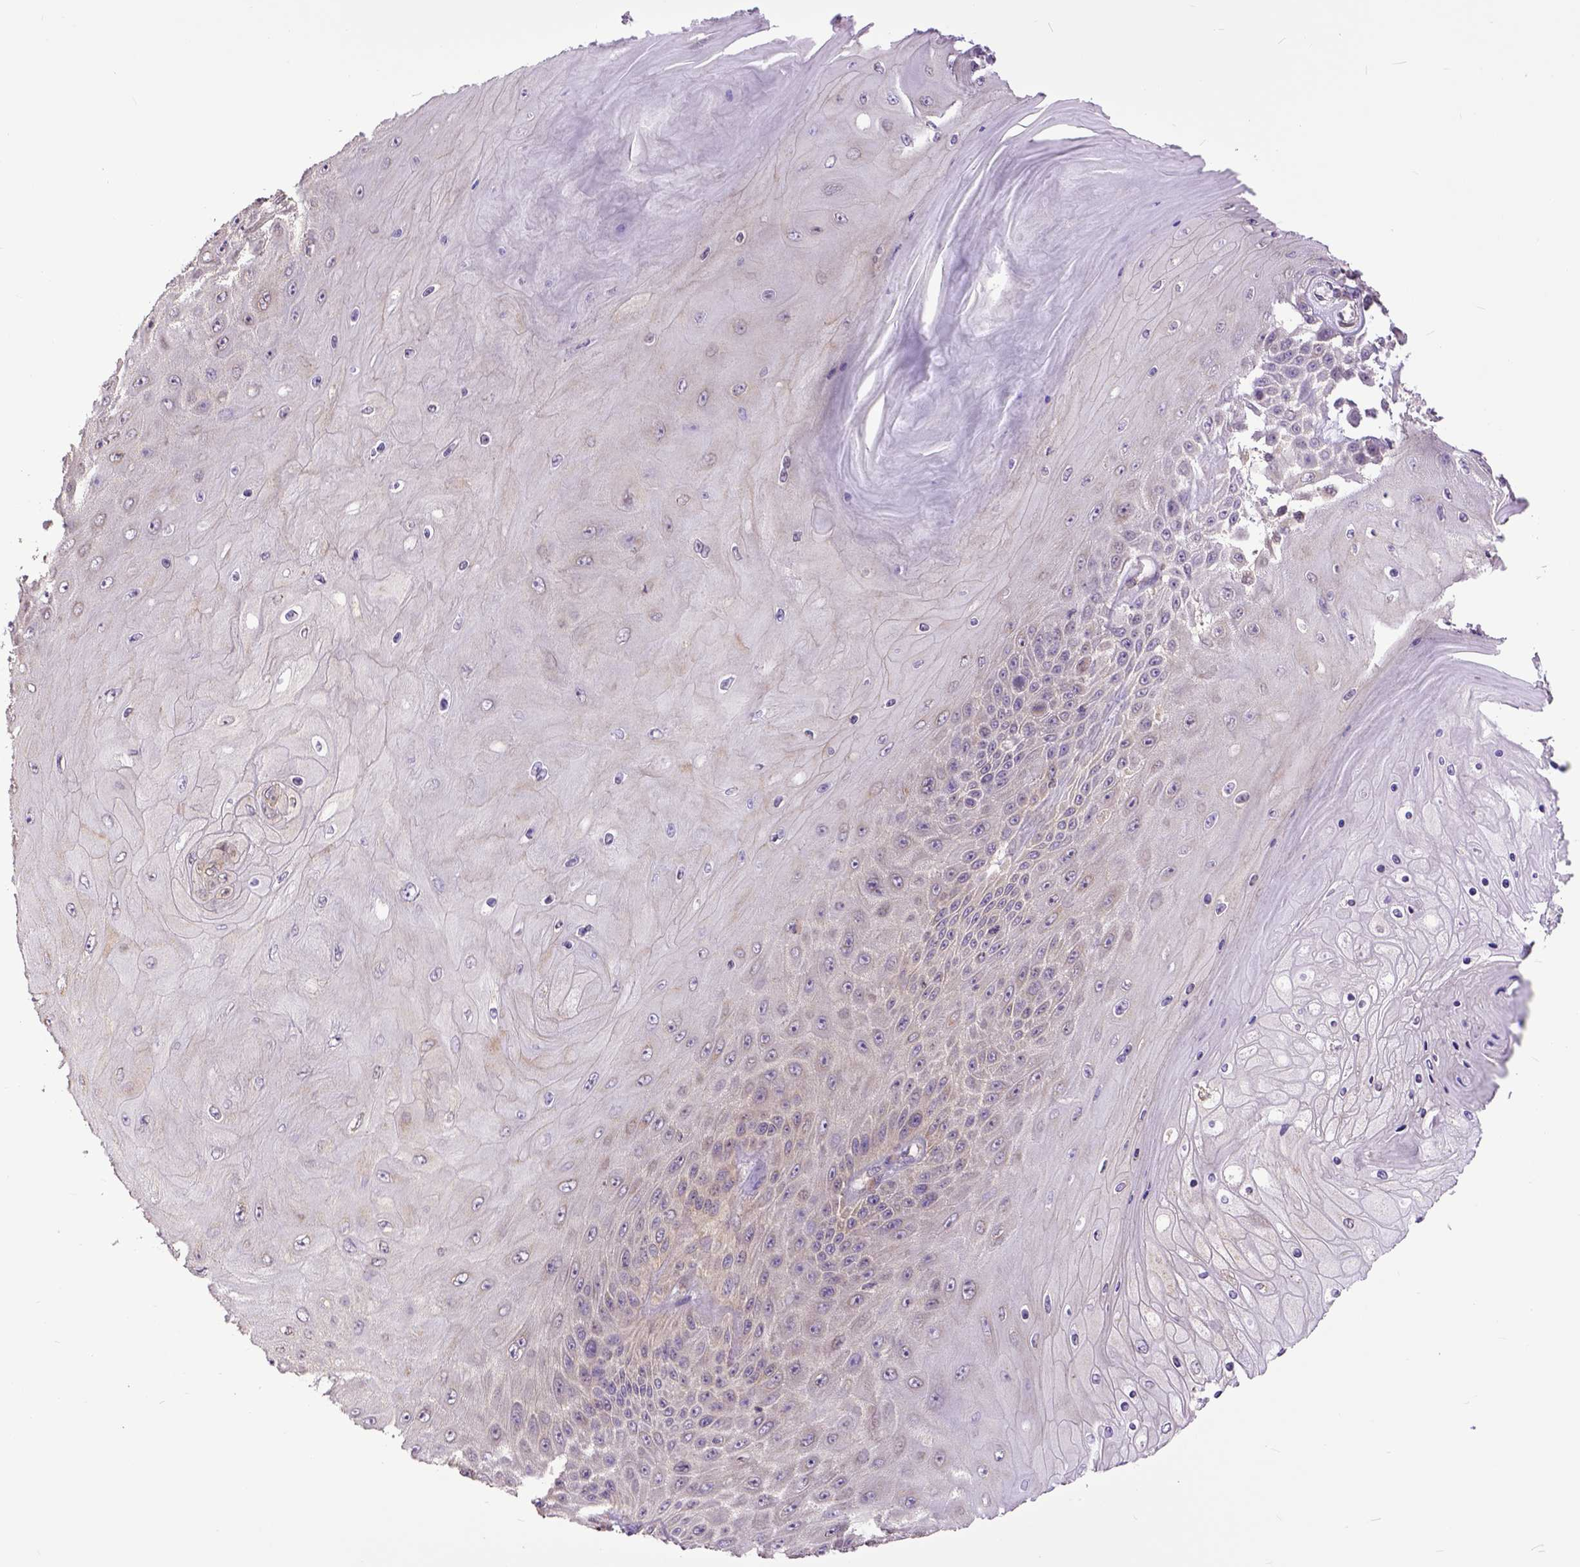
{"staining": {"intensity": "negative", "quantity": "none", "location": "none"}, "tissue": "skin cancer", "cell_type": "Tumor cells", "image_type": "cancer", "snomed": [{"axis": "morphology", "description": "Squamous cell carcinoma, NOS"}, {"axis": "topography", "description": "Skin"}], "caption": "The immunohistochemistry (IHC) photomicrograph has no significant expression in tumor cells of skin cancer tissue. (Stains: DAB (3,3'-diaminobenzidine) IHC with hematoxylin counter stain, Microscopy: brightfield microscopy at high magnification).", "gene": "ARL1", "patient": {"sex": "male", "age": 62}}